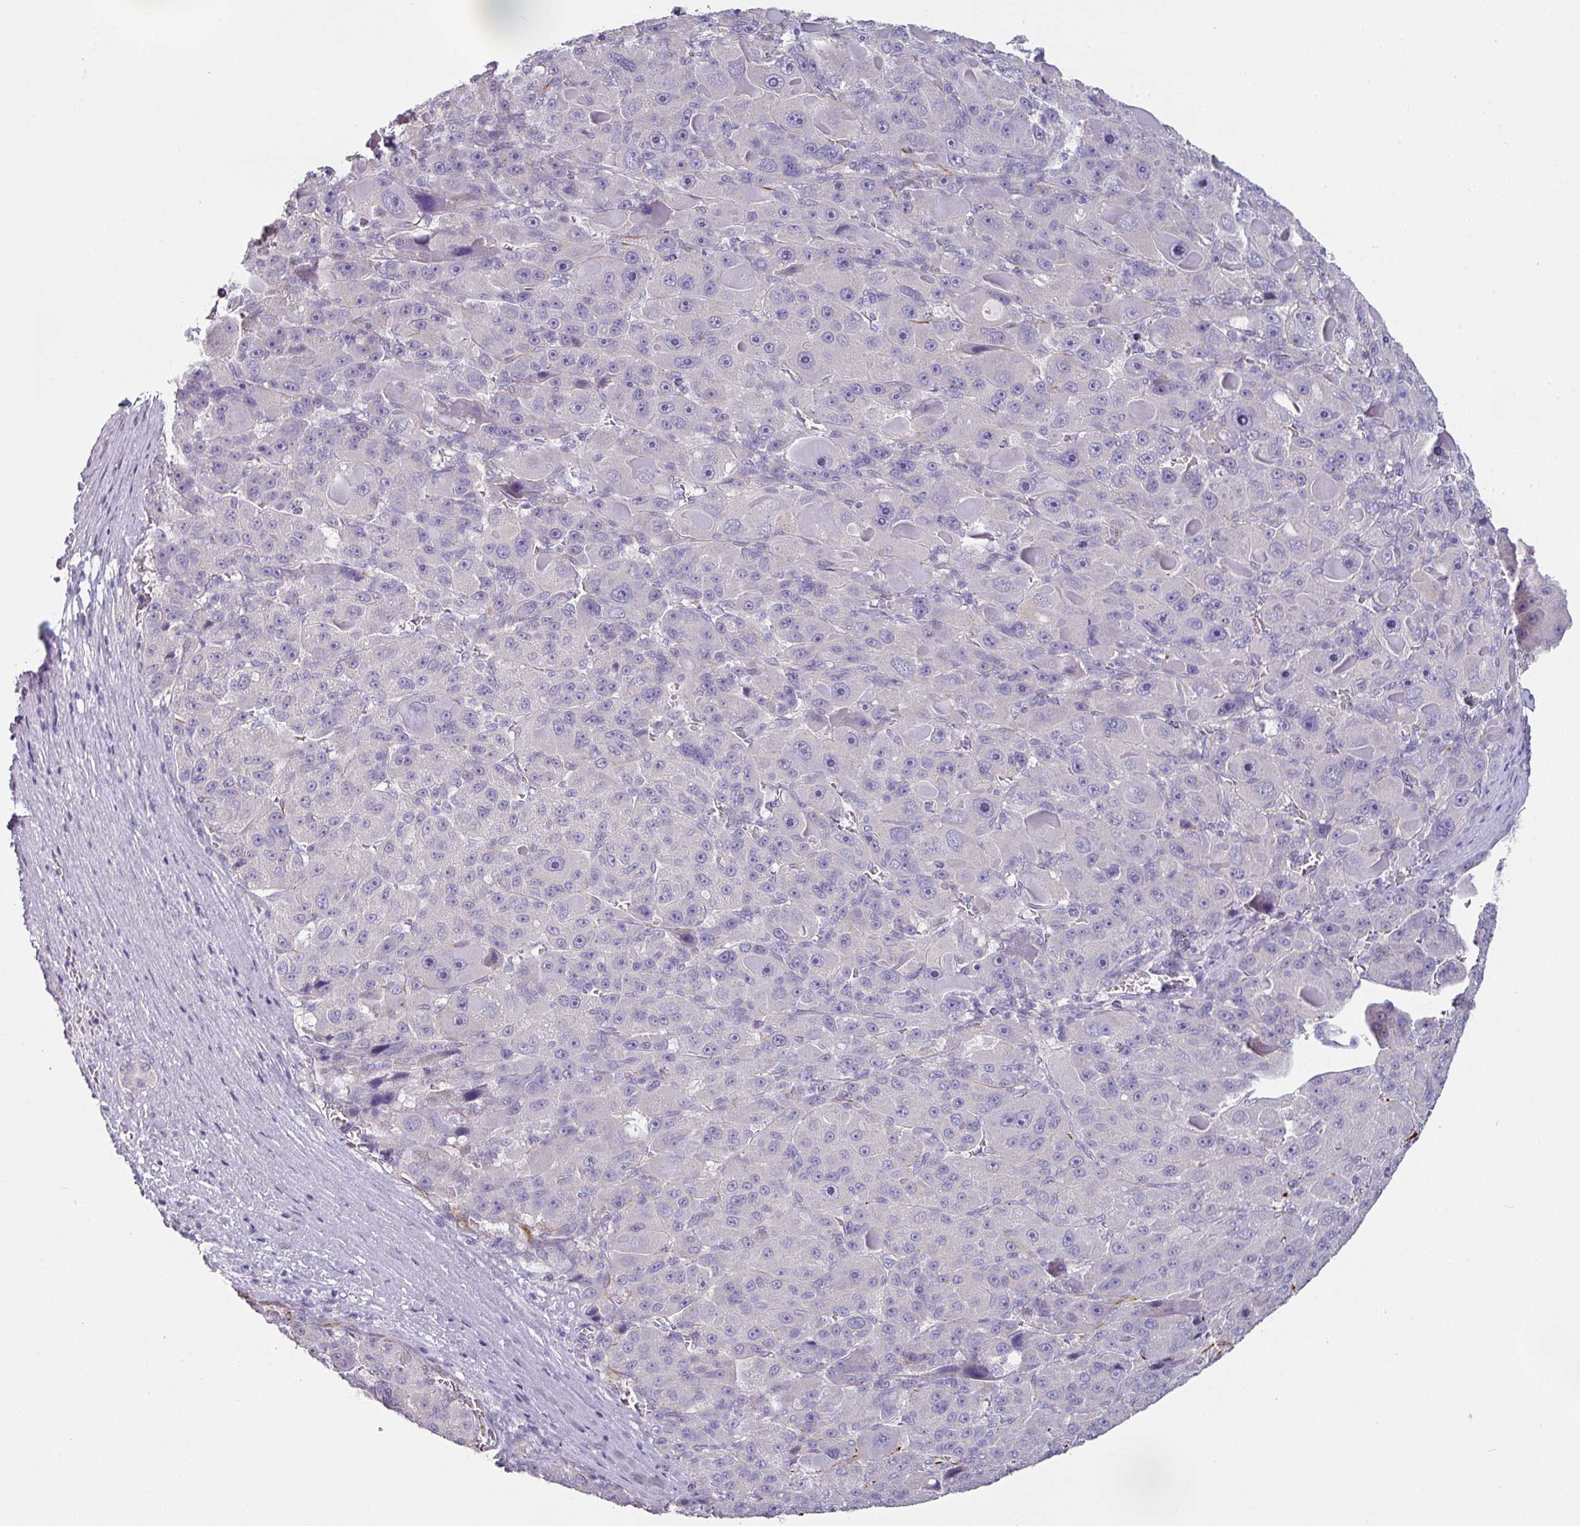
{"staining": {"intensity": "negative", "quantity": "none", "location": "none"}, "tissue": "liver cancer", "cell_type": "Tumor cells", "image_type": "cancer", "snomed": [{"axis": "morphology", "description": "Carcinoma, Hepatocellular, NOS"}, {"axis": "topography", "description": "Liver"}], "caption": "The histopathology image shows no staining of tumor cells in liver cancer.", "gene": "SLC17A7", "patient": {"sex": "male", "age": 76}}